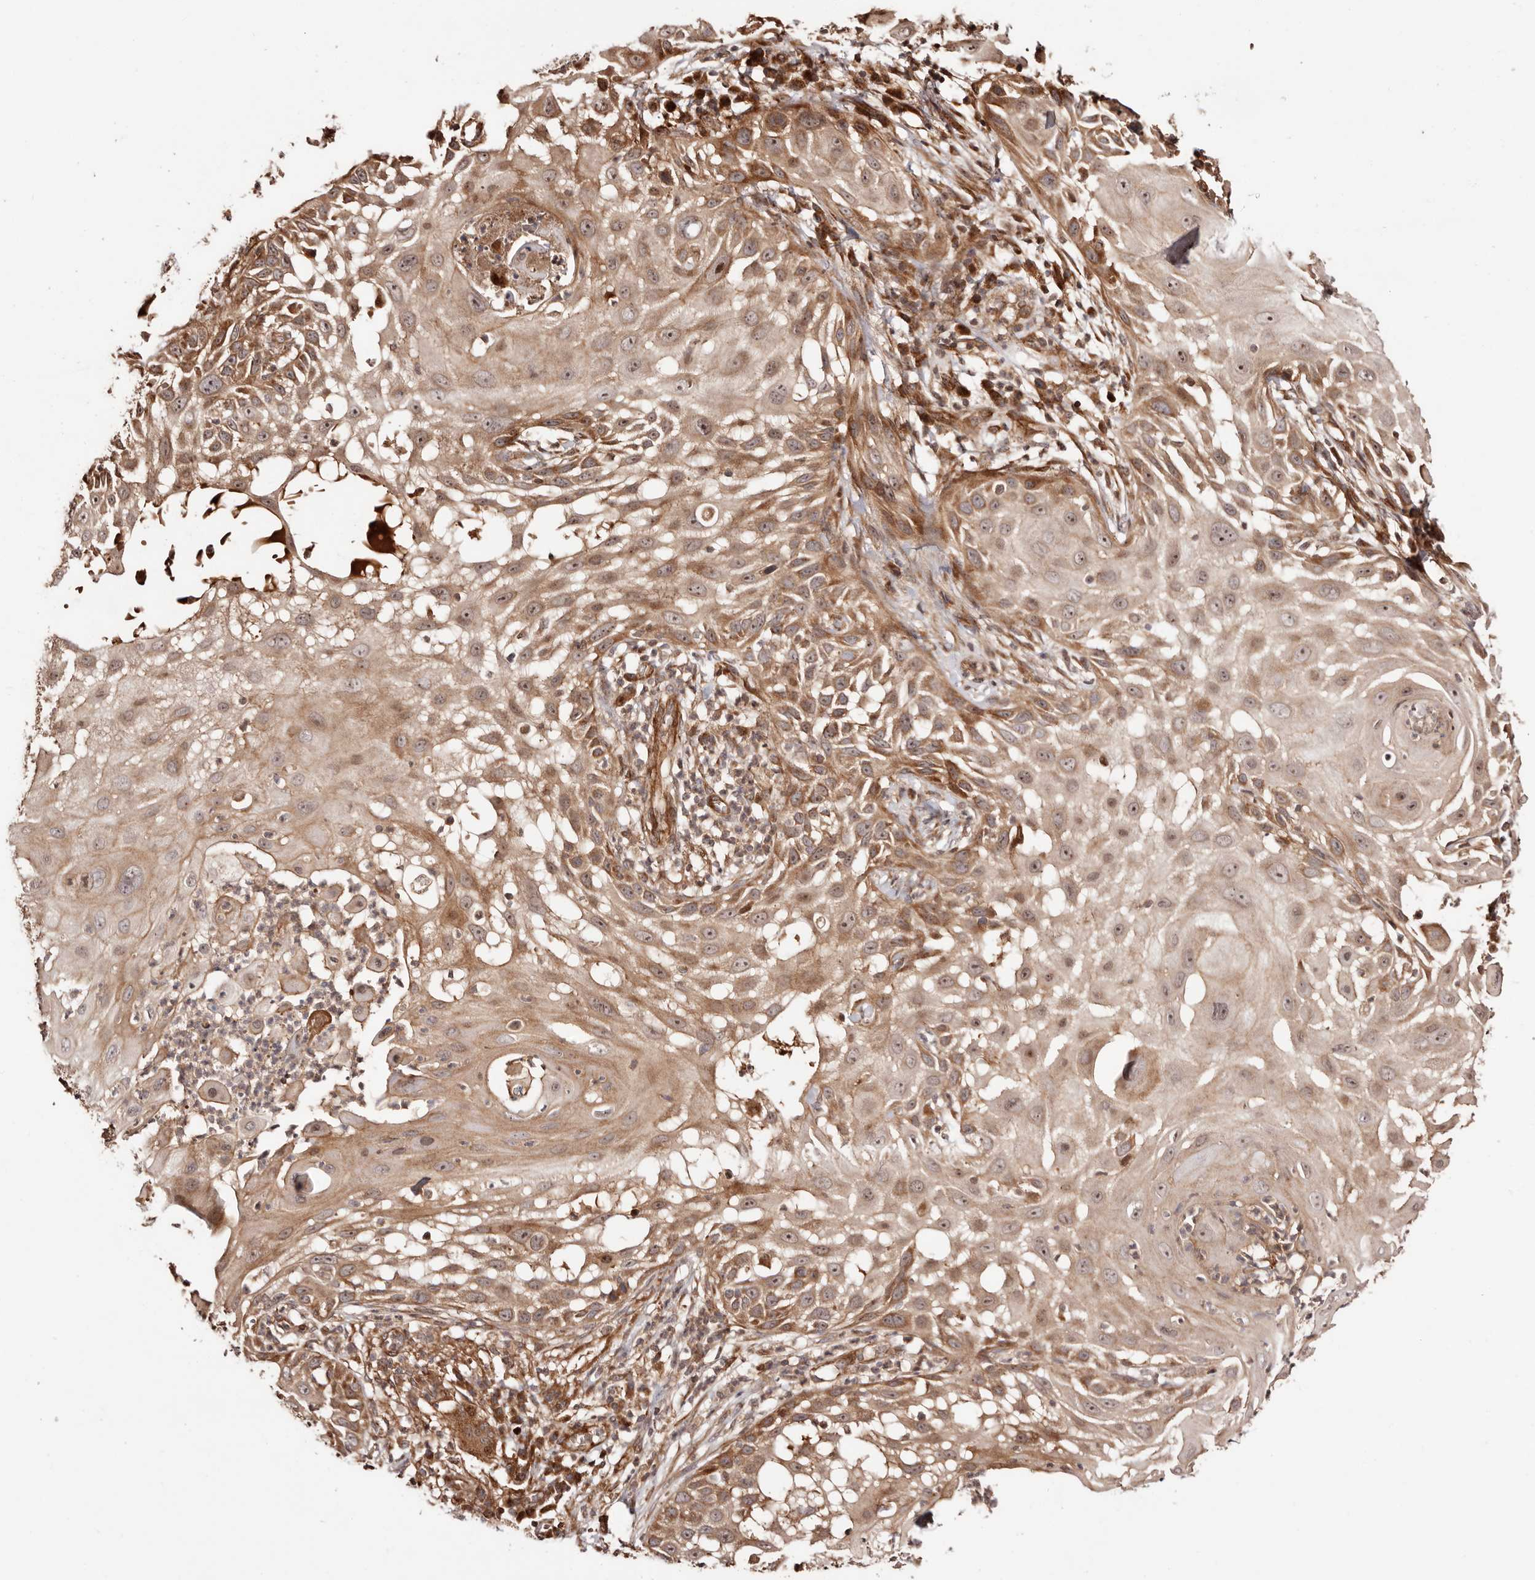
{"staining": {"intensity": "moderate", "quantity": ">75%", "location": "cytoplasmic/membranous,nuclear"}, "tissue": "skin cancer", "cell_type": "Tumor cells", "image_type": "cancer", "snomed": [{"axis": "morphology", "description": "Squamous cell carcinoma, NOS"}, {"axis": "topography", "description": "Skin"}], "caption": "An IHC histopathology image of tumor tissue is shown. Protein staining in brown labels moderate cytoplasmic/membranous and nuclear positivity in skin cancer within tumor cells.", "gene": "PTPN22", "patient": {"sex": "female", "age": 44}}